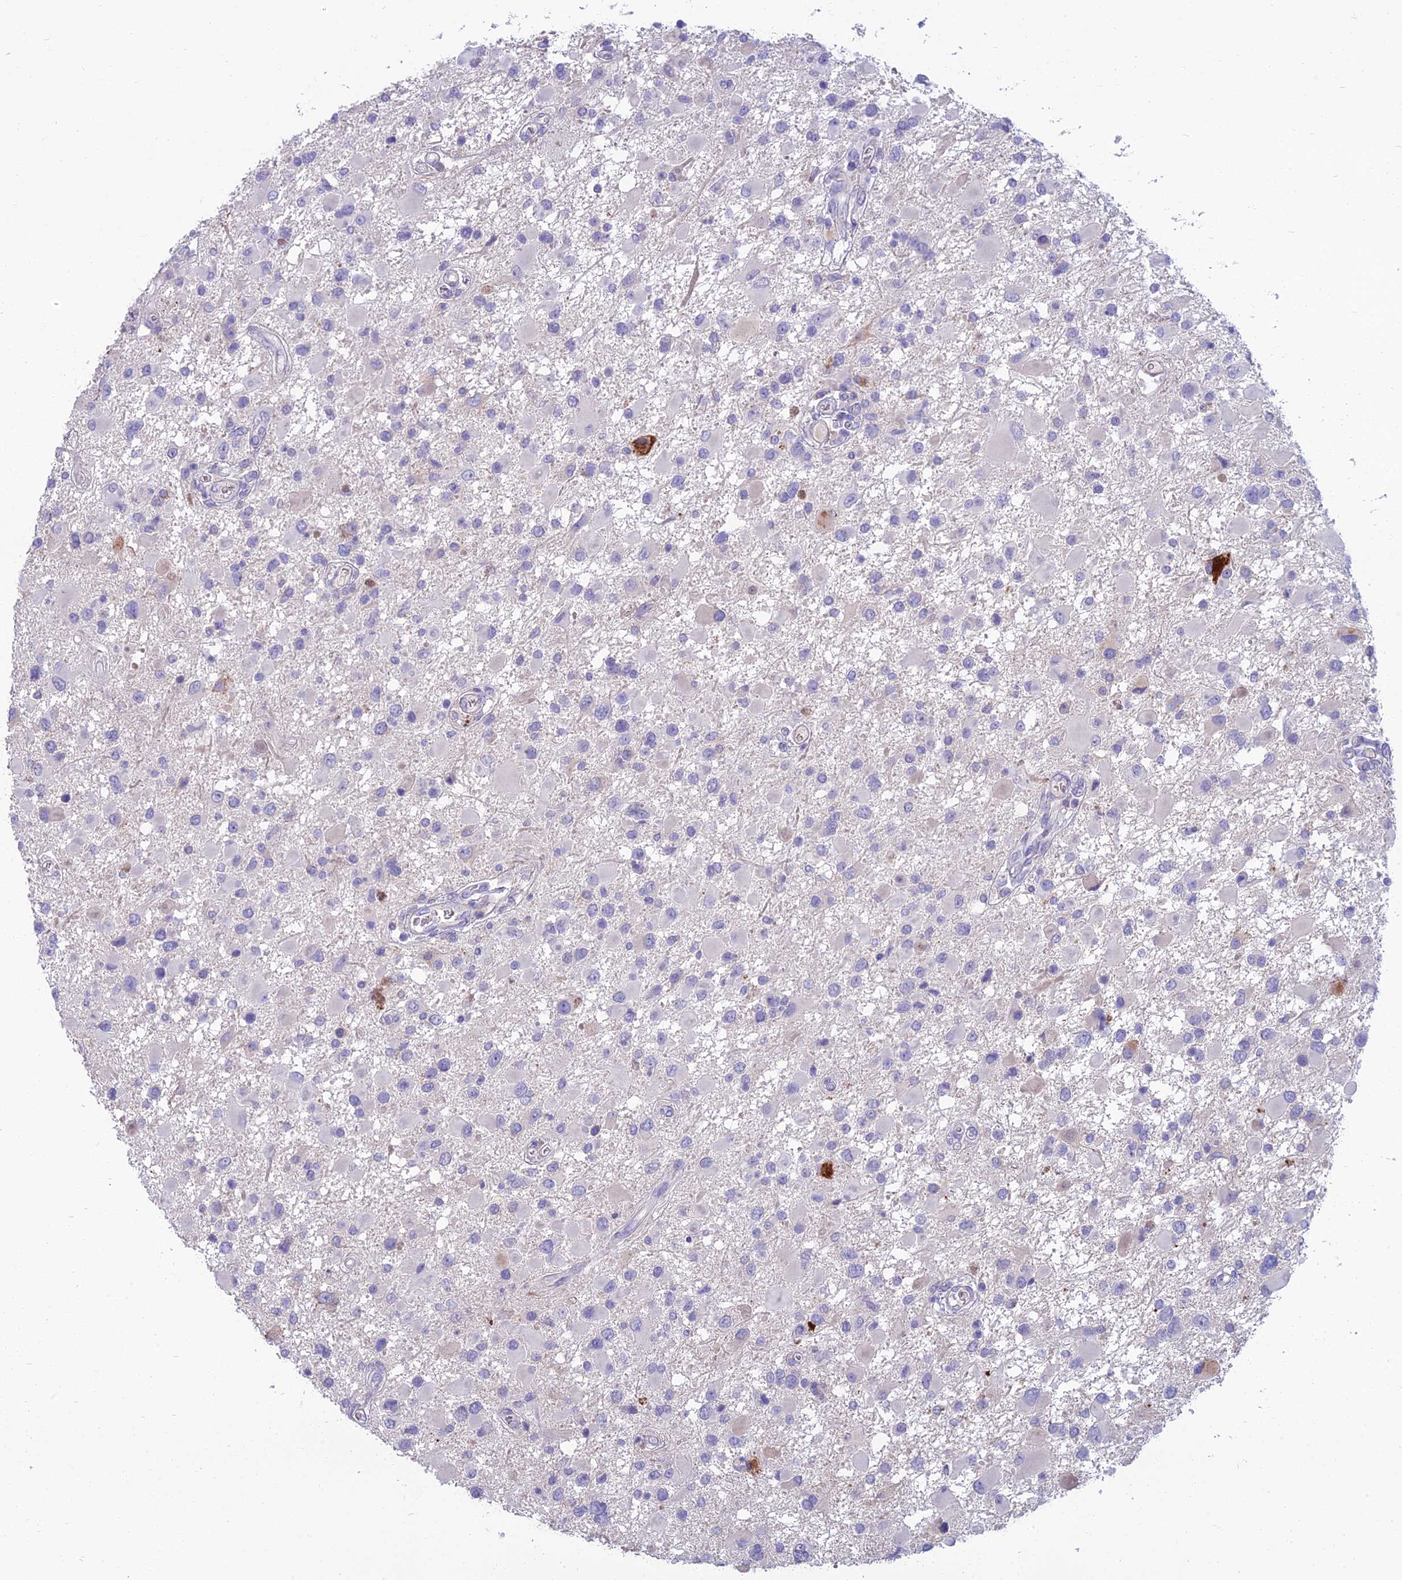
{"staining": {"intensity": "negative", "quantity": "none", "location": "none"}, "tissue": "glioma", "cell_type": "Tumor cells", "image_type": "cancer", "snomed": [{"axis": "morphology", "description": "Glioma, malignant, High grade"}, {"axis": "topography", "description": "Brain"}], "caption": "IHC of glioma displays no expression in tumor cells.", "gene": "SPTLC3", "patient": {"sex": "male", "age": 53}}